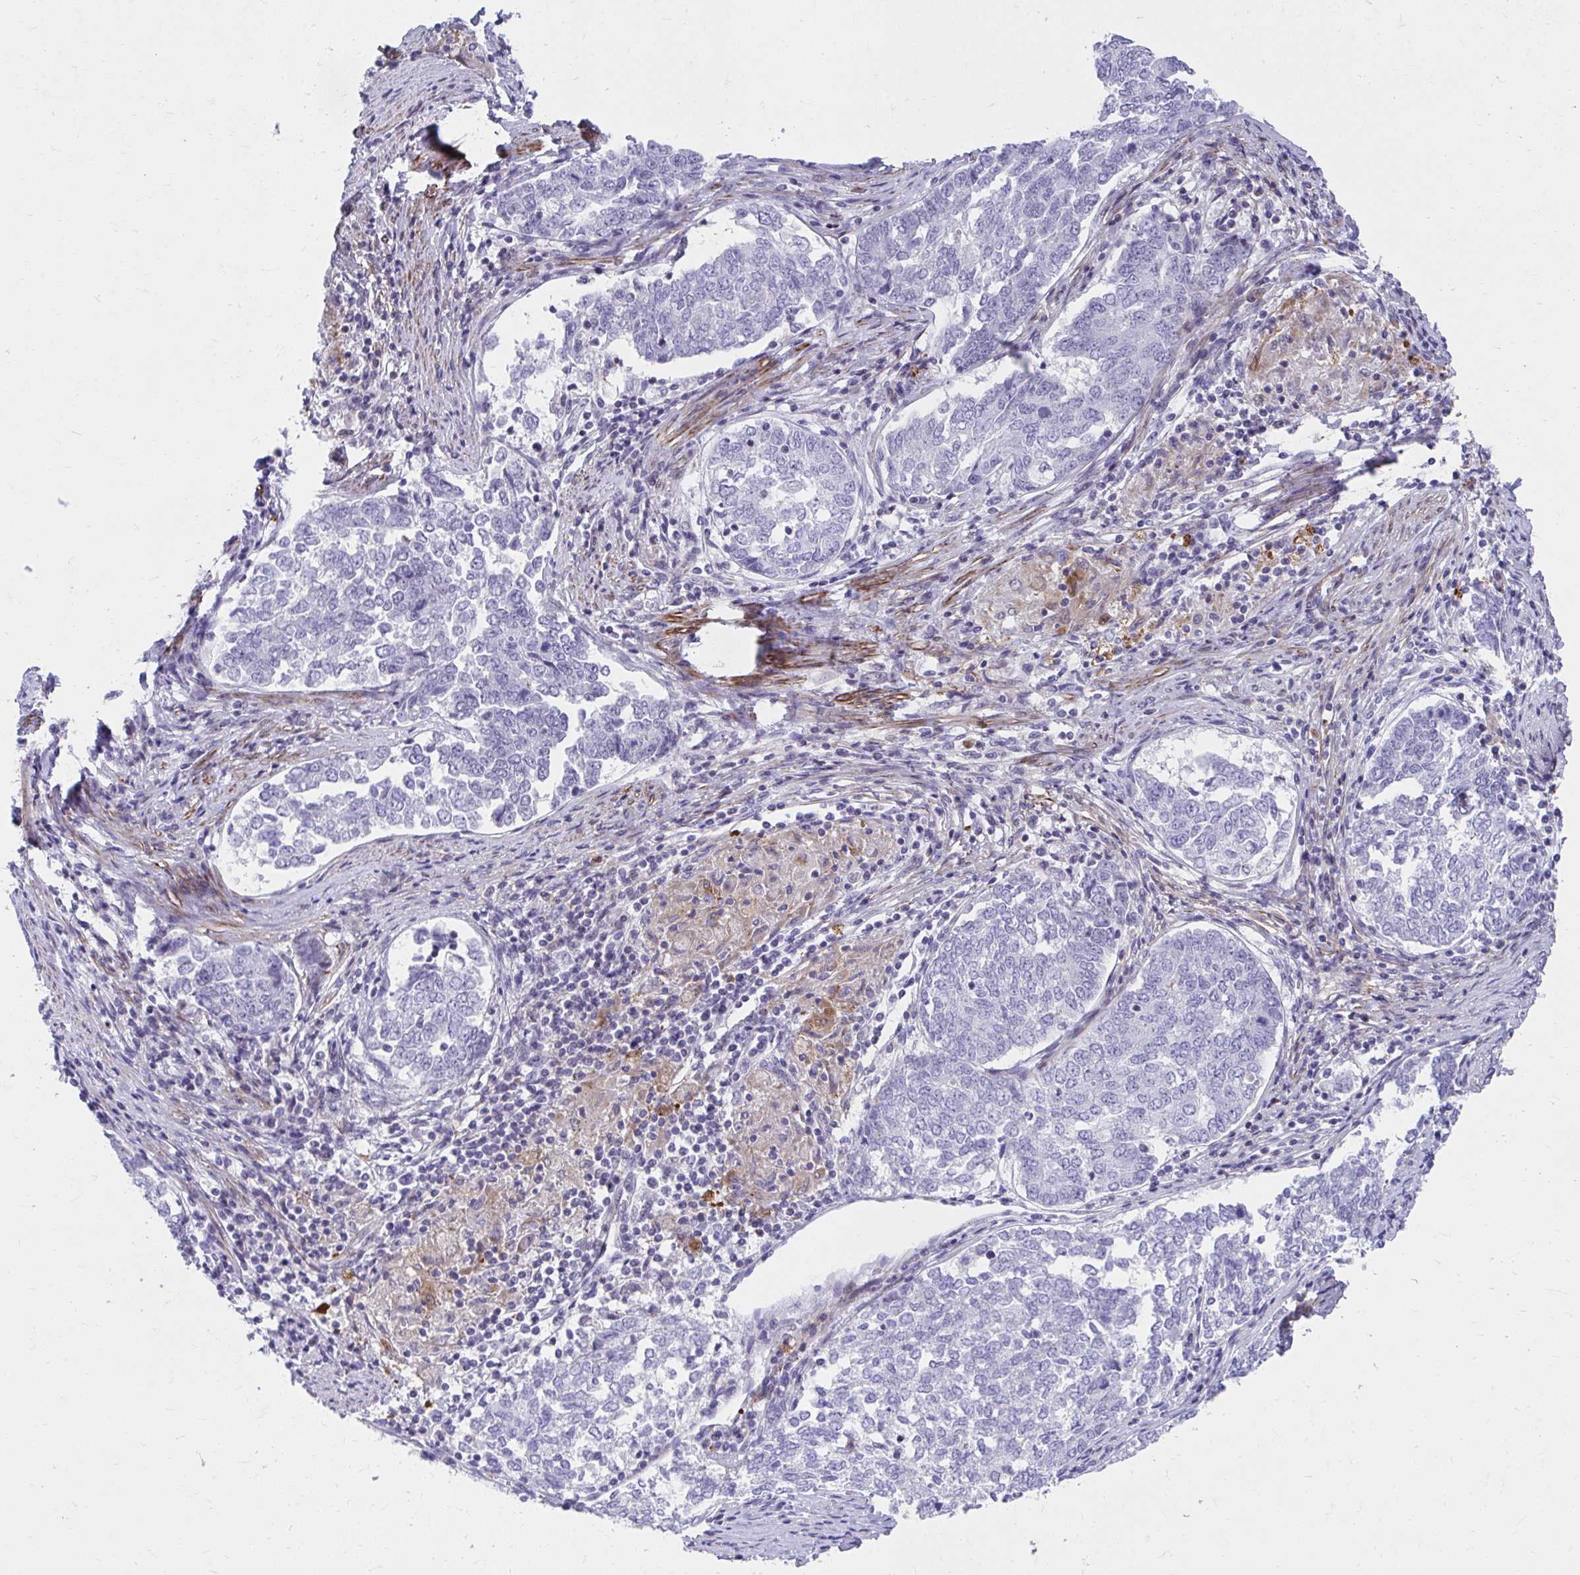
{"staining": {"intensity": "negative", "quantity": "none", "location": "none"}, "tissue": "endometrial cancer", "cell_type": "Tumor cells", "image_type": "cancer", "snomed": [{"axis": "morphology", "description": "Adenocarcinoma, NOS"}, {"axis": "topography", "description": "Endometrium"}], "caption": "High magnification brightfield microscopy of endometrial cancer stained with DAB (brown) and counterstained with hematoxylin (blue): tumor cells show no significant positivity. Nuclei are stained in blue.", "gene": "CSTB", "patient": {"sex": "female", "age": 80}}